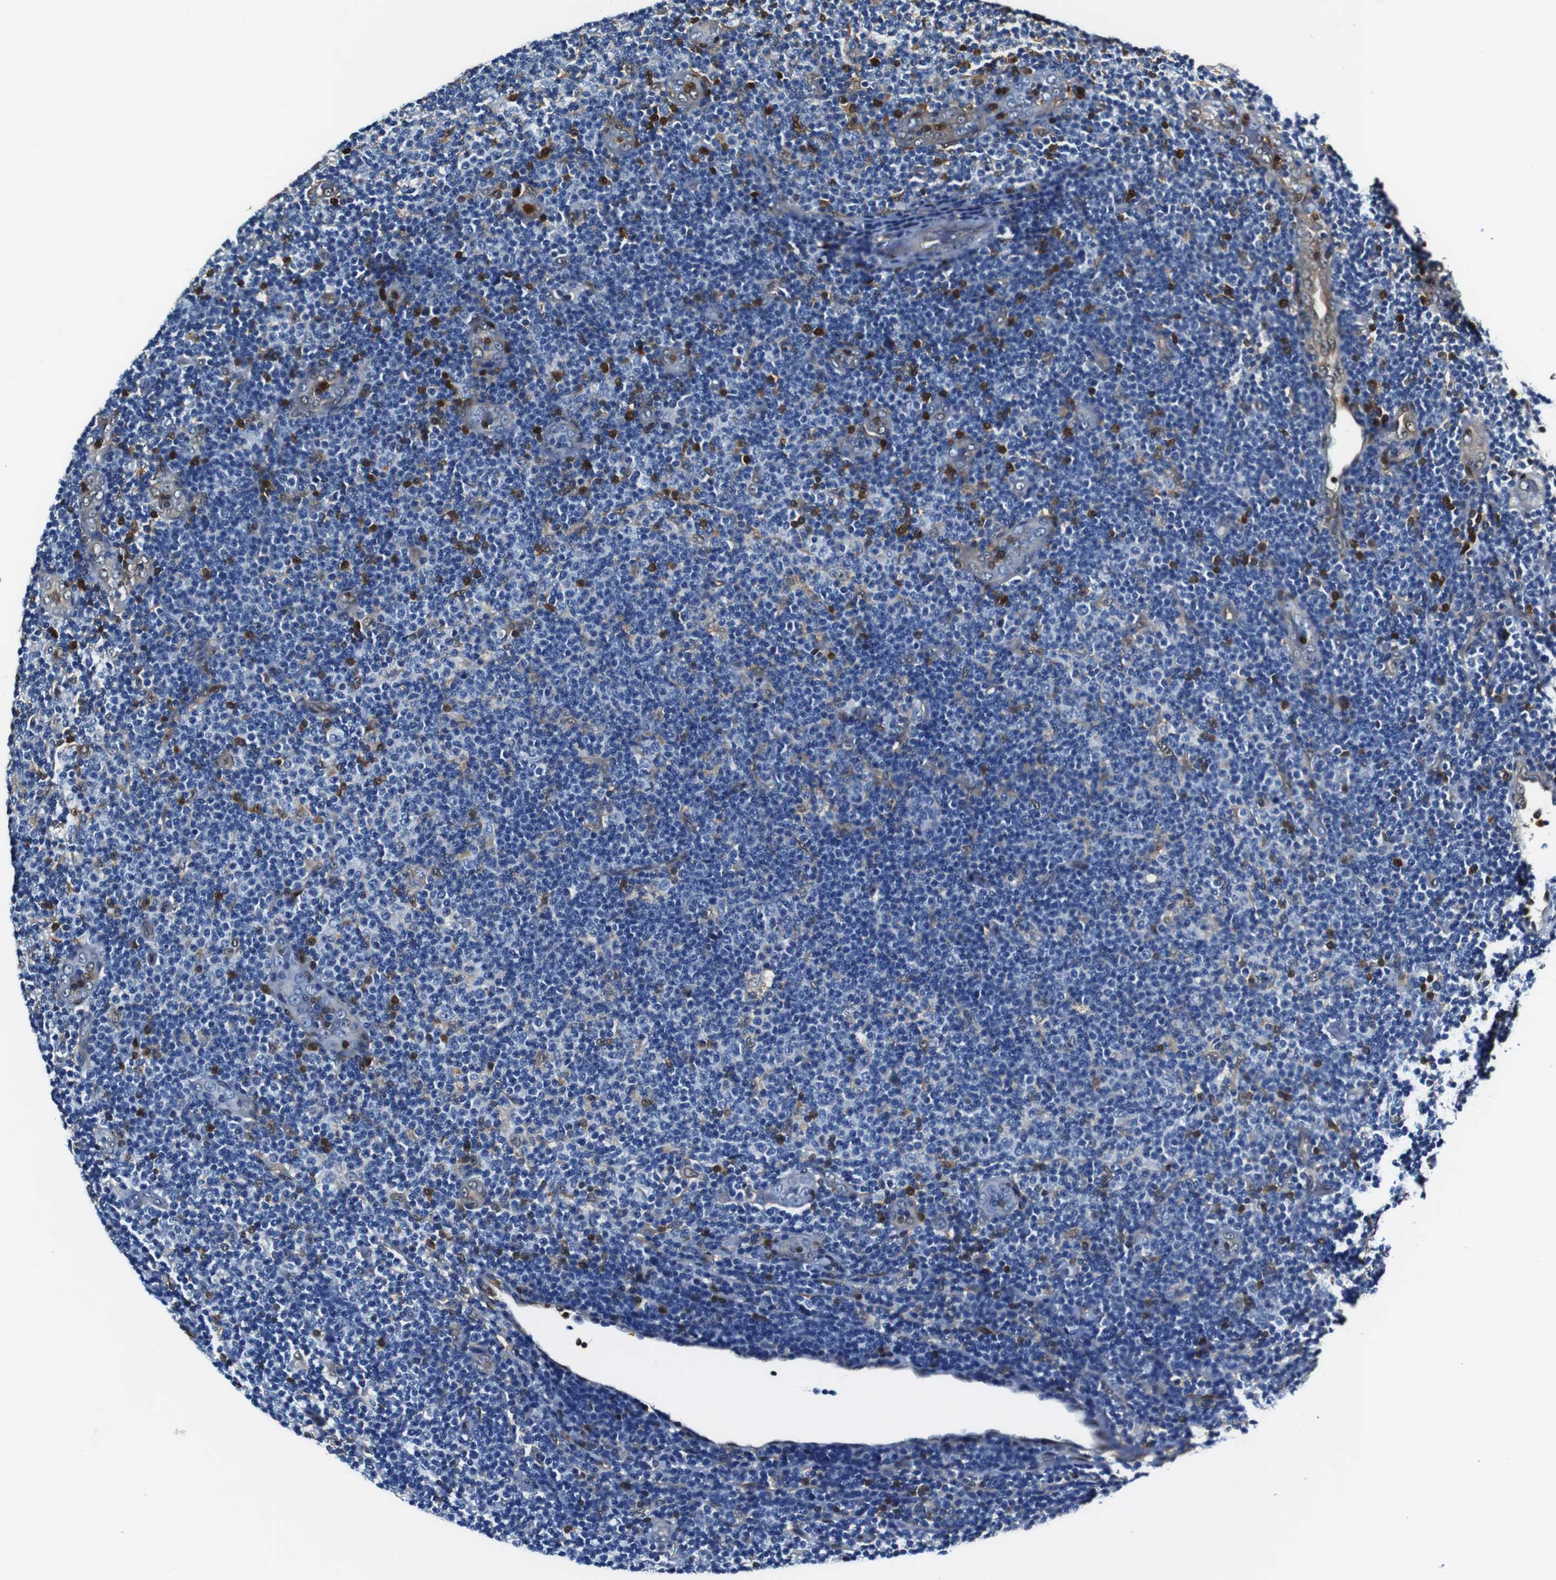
{"staining": {"intensity": "negative", "quantity": "none", "location": "none"}, "tissue": "lymphoma", "cell_type": "Tumor cells", "image_type": "cancer", "snomed": [{"axis": "morphology", "description": "Malignant lymphoma, non-Hodgkin's type, Low grade"}, {"axis": "topography", "description": "Lymph node"}], "caption": "Immunohistochemical staining of lymphoma reveals no significant positivity in tumor cells. The staining was performed using DAB to visualize the protein expression in brown, while the nuclei were stained in blue with hematoxylin (Magnification: 20x).", "gene": "ANXA1", "patient": {"sex": "male", "age": 83}}